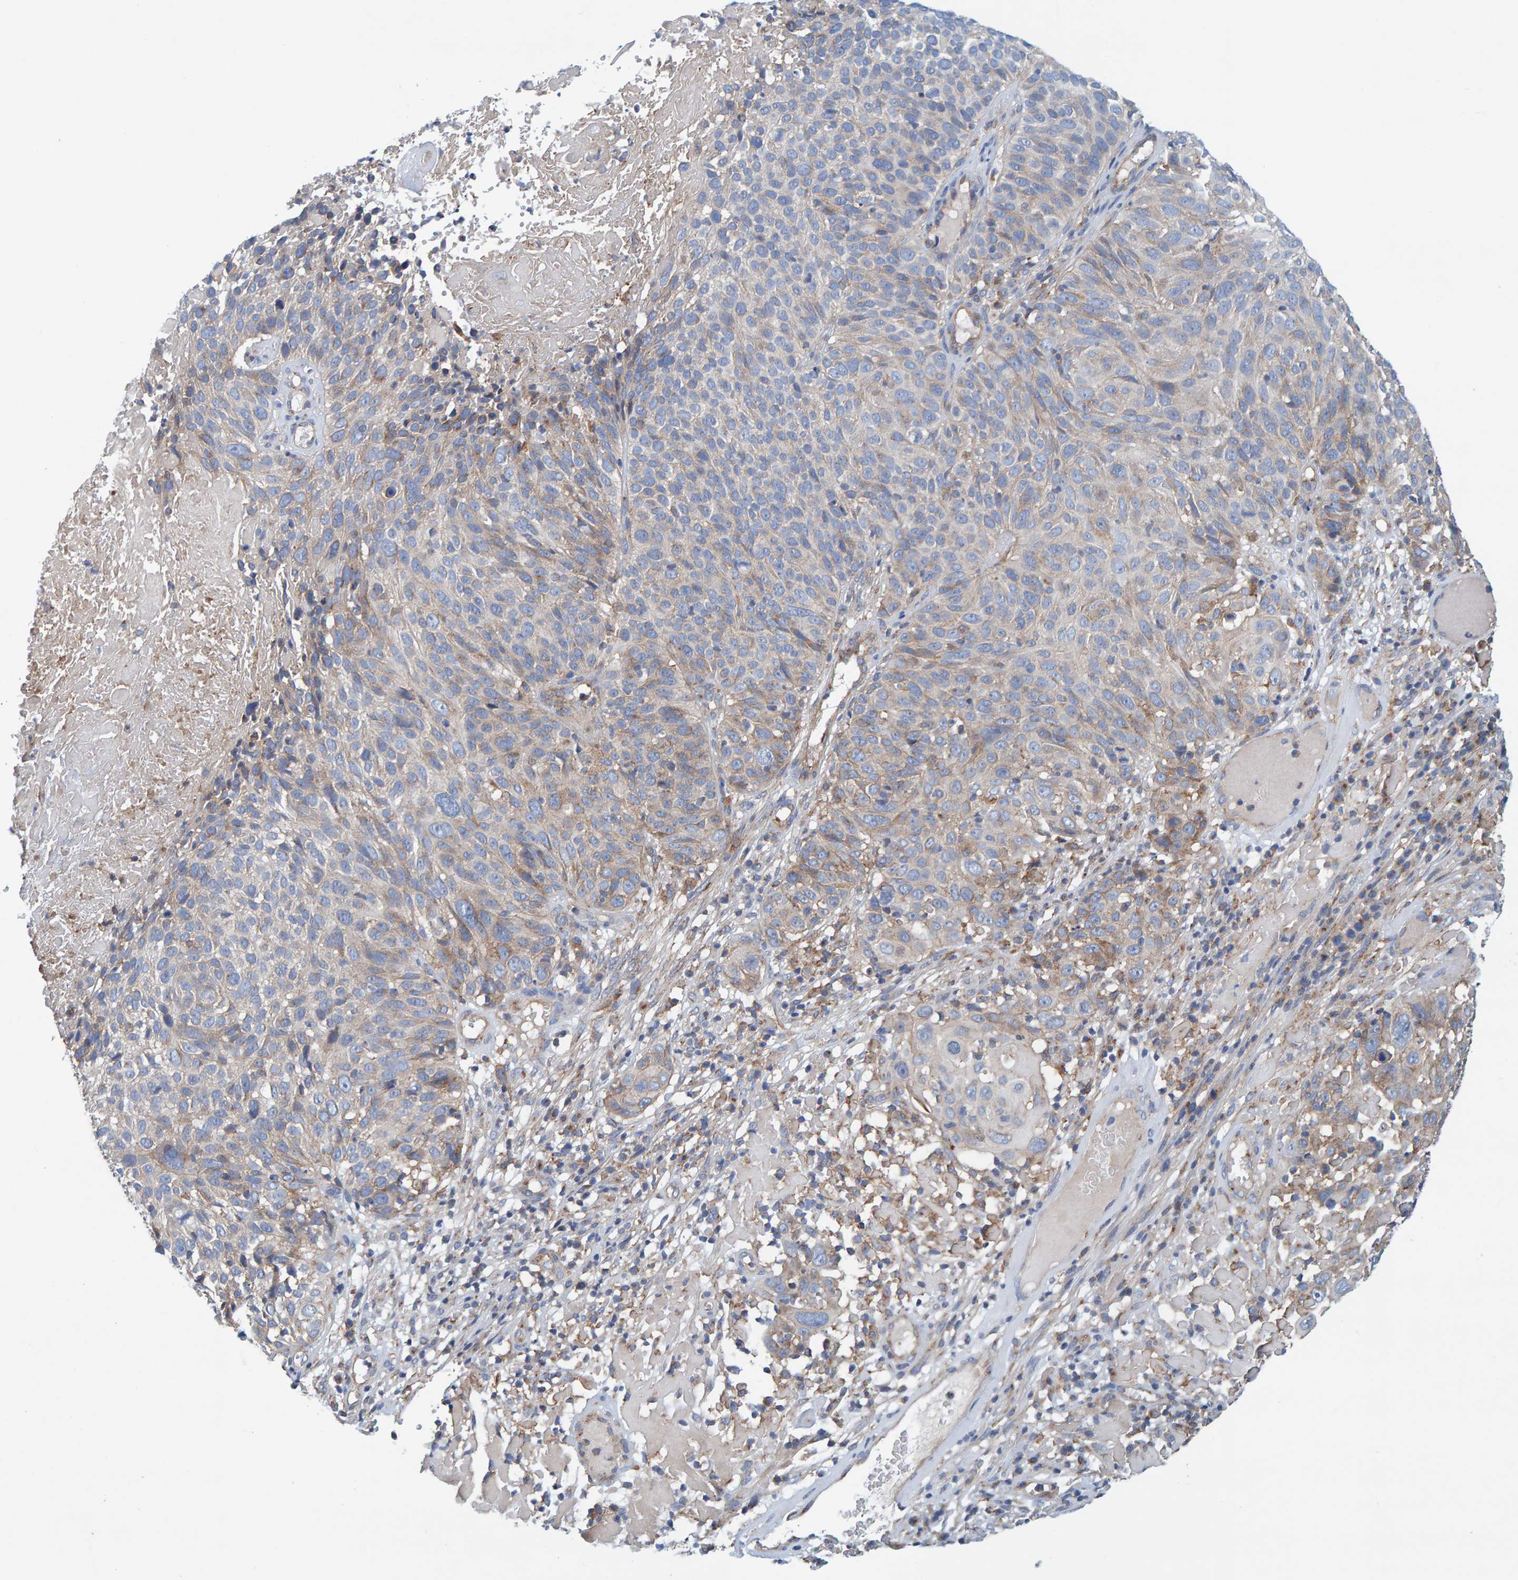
{"staining": {"intensity": "weak", "quantity": "25%-75%", "location": "cytoplasmic/membranous"}, "tissue": "cervical cancer", "cell_type": "Tumor cells", "image_type": "cancer", "snomed": [{"axis": "morphology", "description": "Squamous cell carcinoma, NOS"}, {"axis": "topography", "description": "Cervix"}], "caption": "This micrograph displays IHC staining of cervical squamous cell carcinoma, with low weak cytoplasmic/membranous staining in about 25%-75% of tumor cells.", "gene": "MKLN1", "patient": {"sex": "female", "age": 74}}